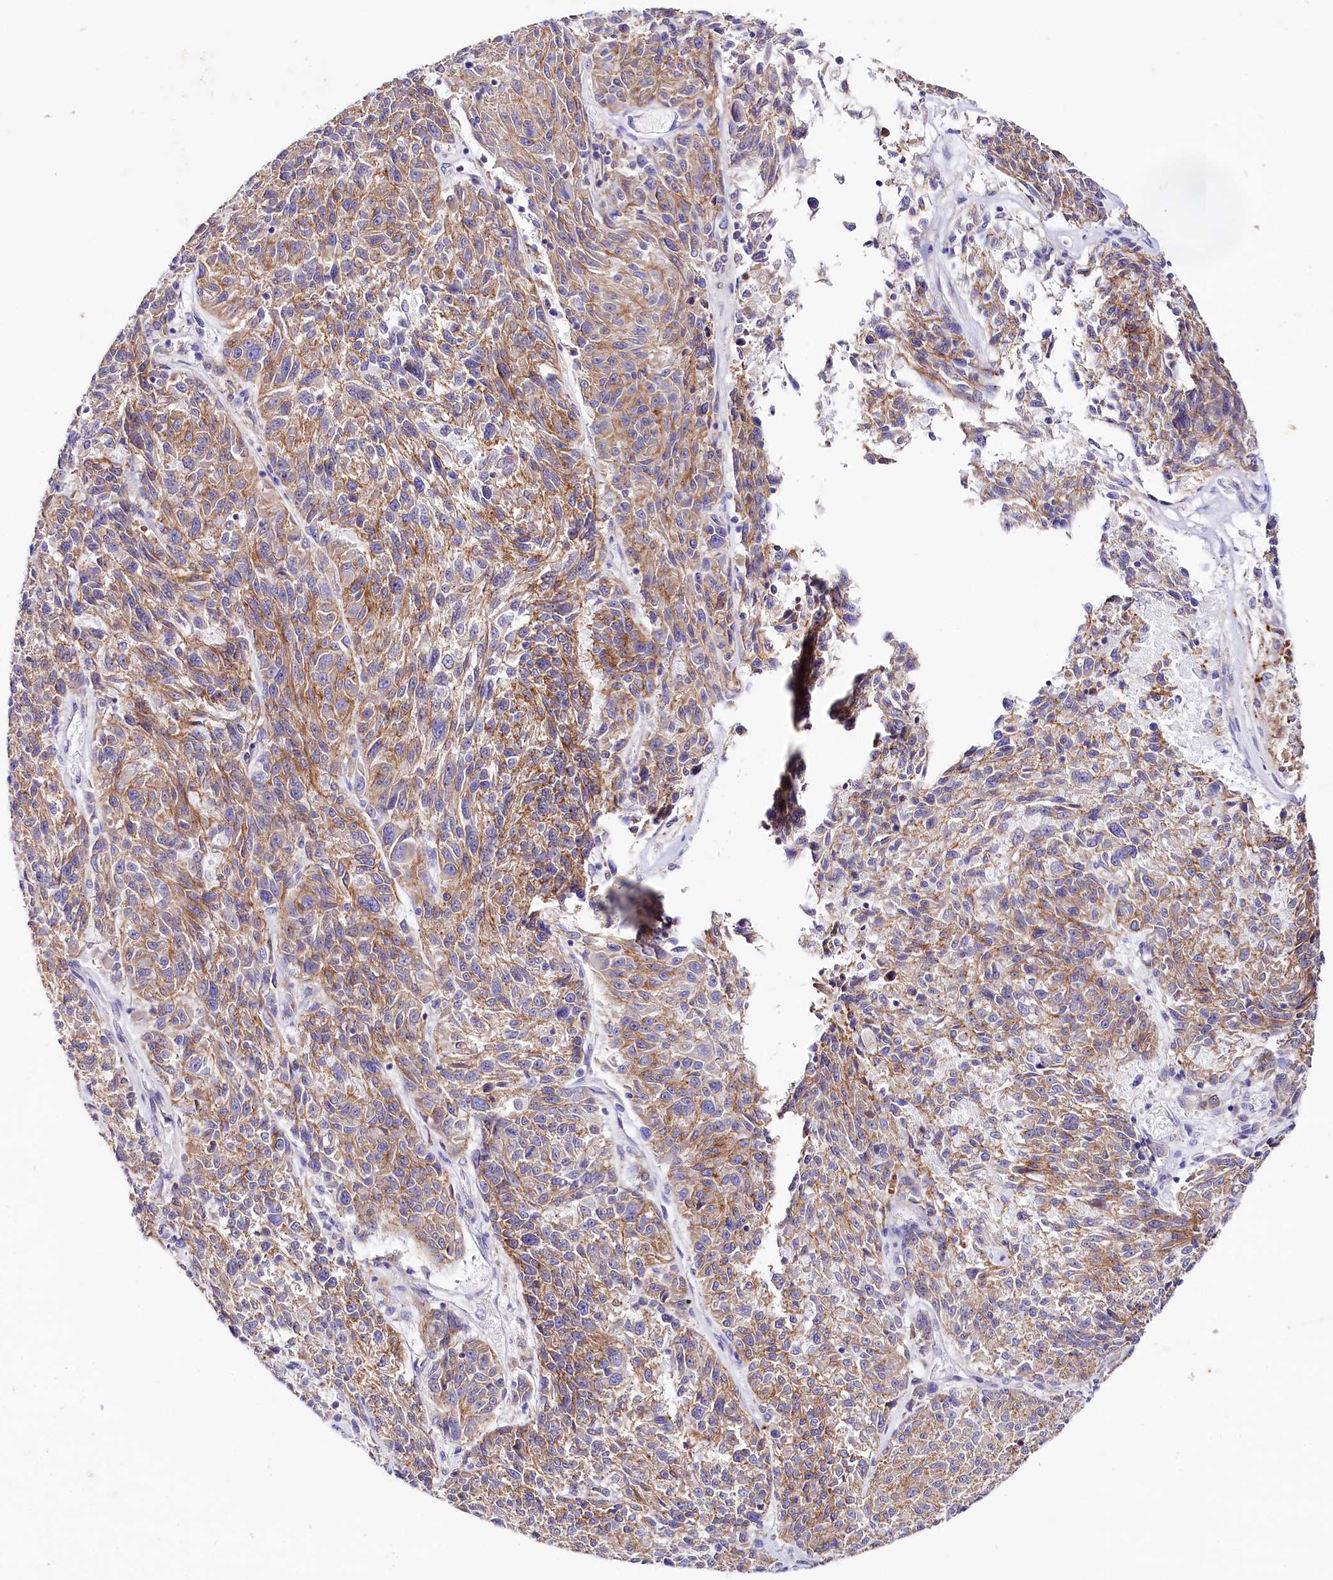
{"staining": {"intensity": "moderate", "quantity": ">75%", "location": "cytoplasmic/membranous"}, "tissue": "melanoma", "cell_type": "Tumor cells", "image_type": "cancer", "snomed": [{"axis": "morphology", "description": "Malignant melanoma, NOS"}, {"axis": "topography", "description": "Skin"}], "caption": "Immunohistochemical staining of melanoma shows medium levels of moderate cytoplasmic/membranous positivity in approximately >75% of tumor cells.", "gene": "SACM1L", "patient": {"sex": "male", "age": 53}}